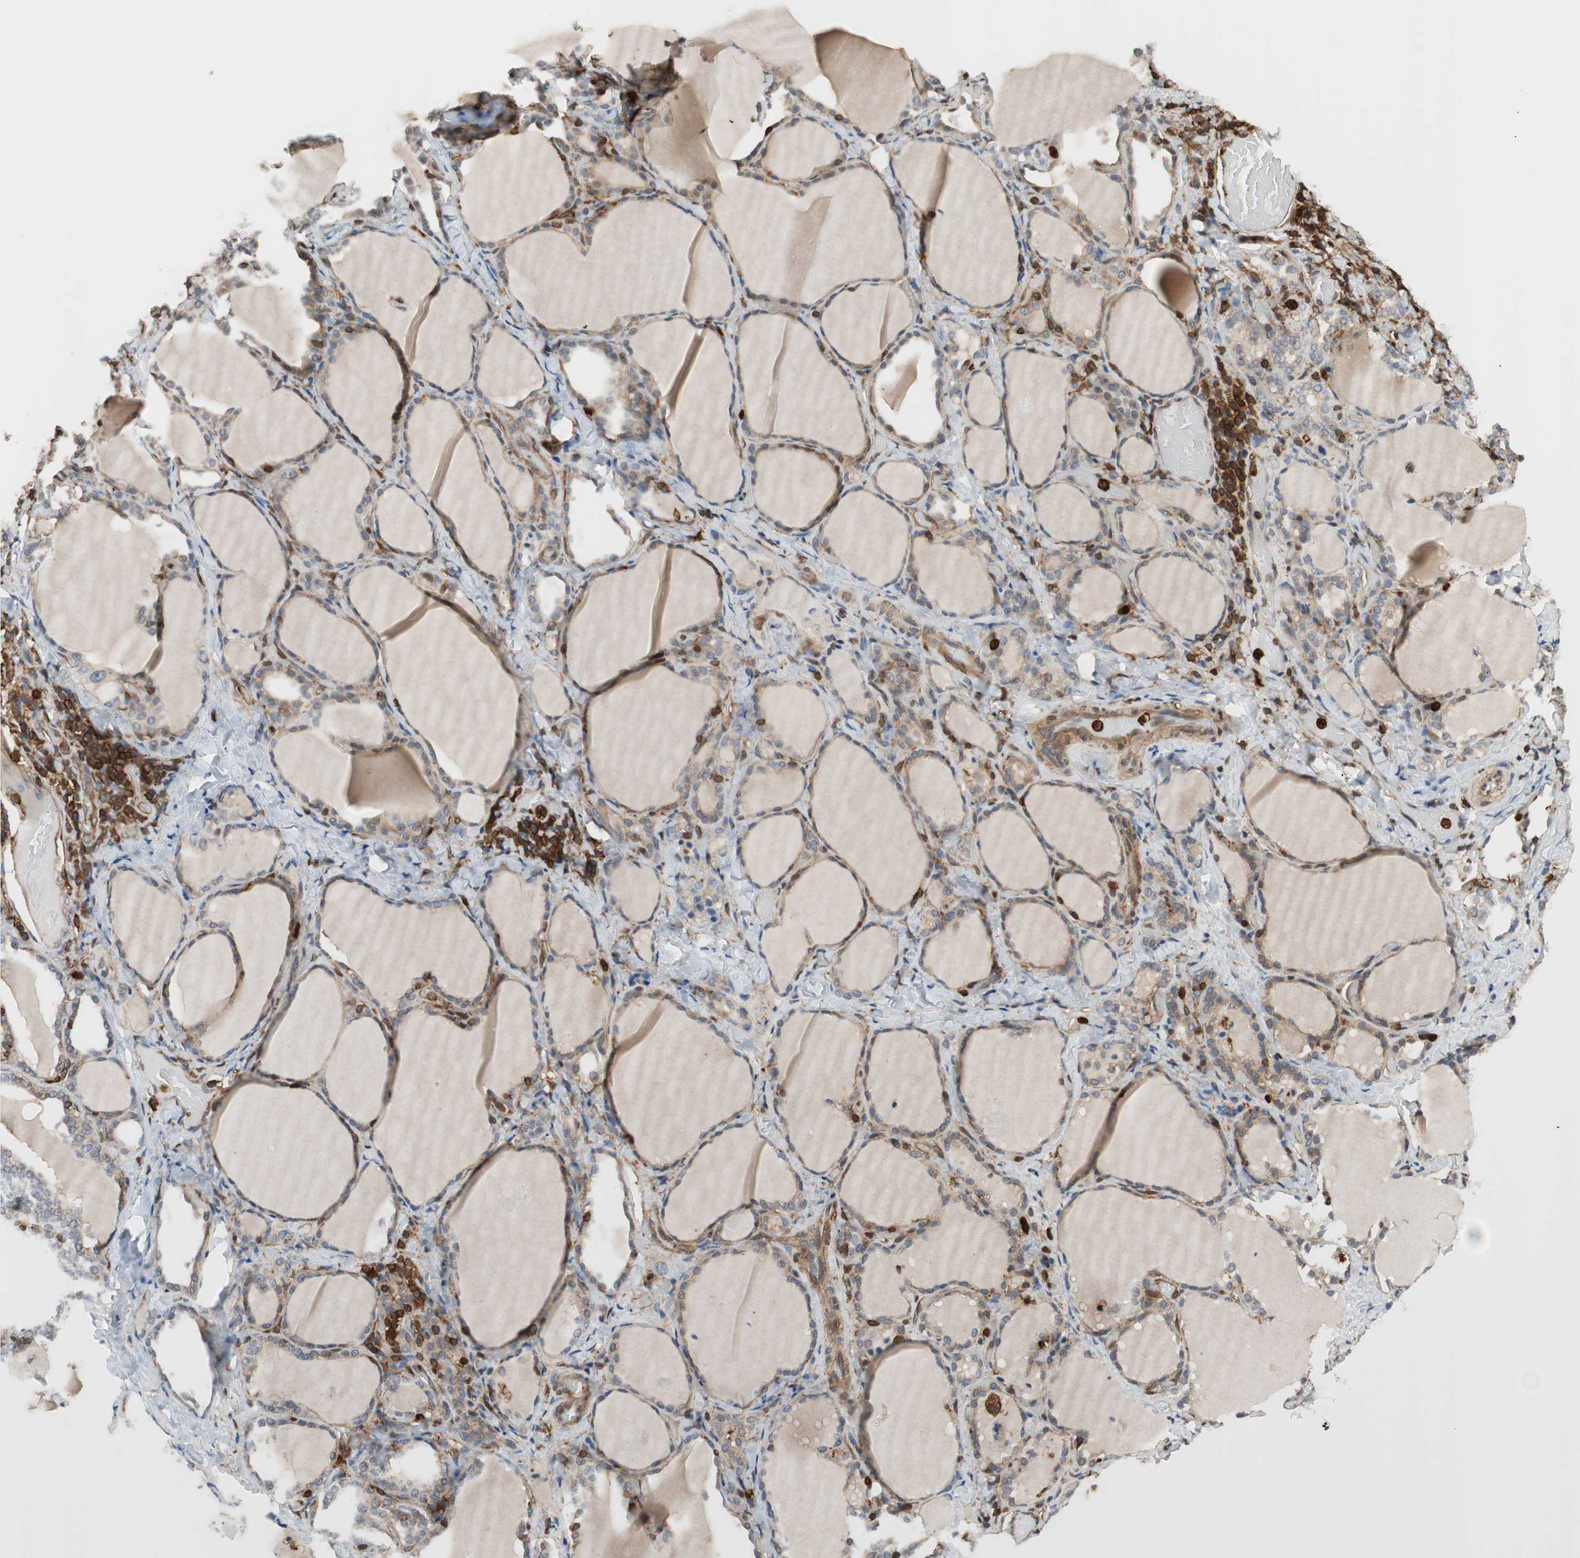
{"staining": {"intensity": "moderate", "quantity": ">75%", "location": "cytoplasmic/membranous"}, "tissue": "thyroid gland", "cell_type": "Glandular cells", "image_type": "normal", "snomed": [{"axis": "morphology", "description": "Normal tissue, NOS"}, {"axis": "morphology", "description": "Papillary adenocarcinoma, NOS"}, {"axis": "topography", "description": "Thyroid gland"}], "caption": "Immunohistochemical staining of normal human thyroid gland exhibits medium levels of moderate cytoplasmic/membranous positivity in approximately >75% of glandular cells.", "gene": "VASP", "patient": {"sex": "female", "age": 30}}